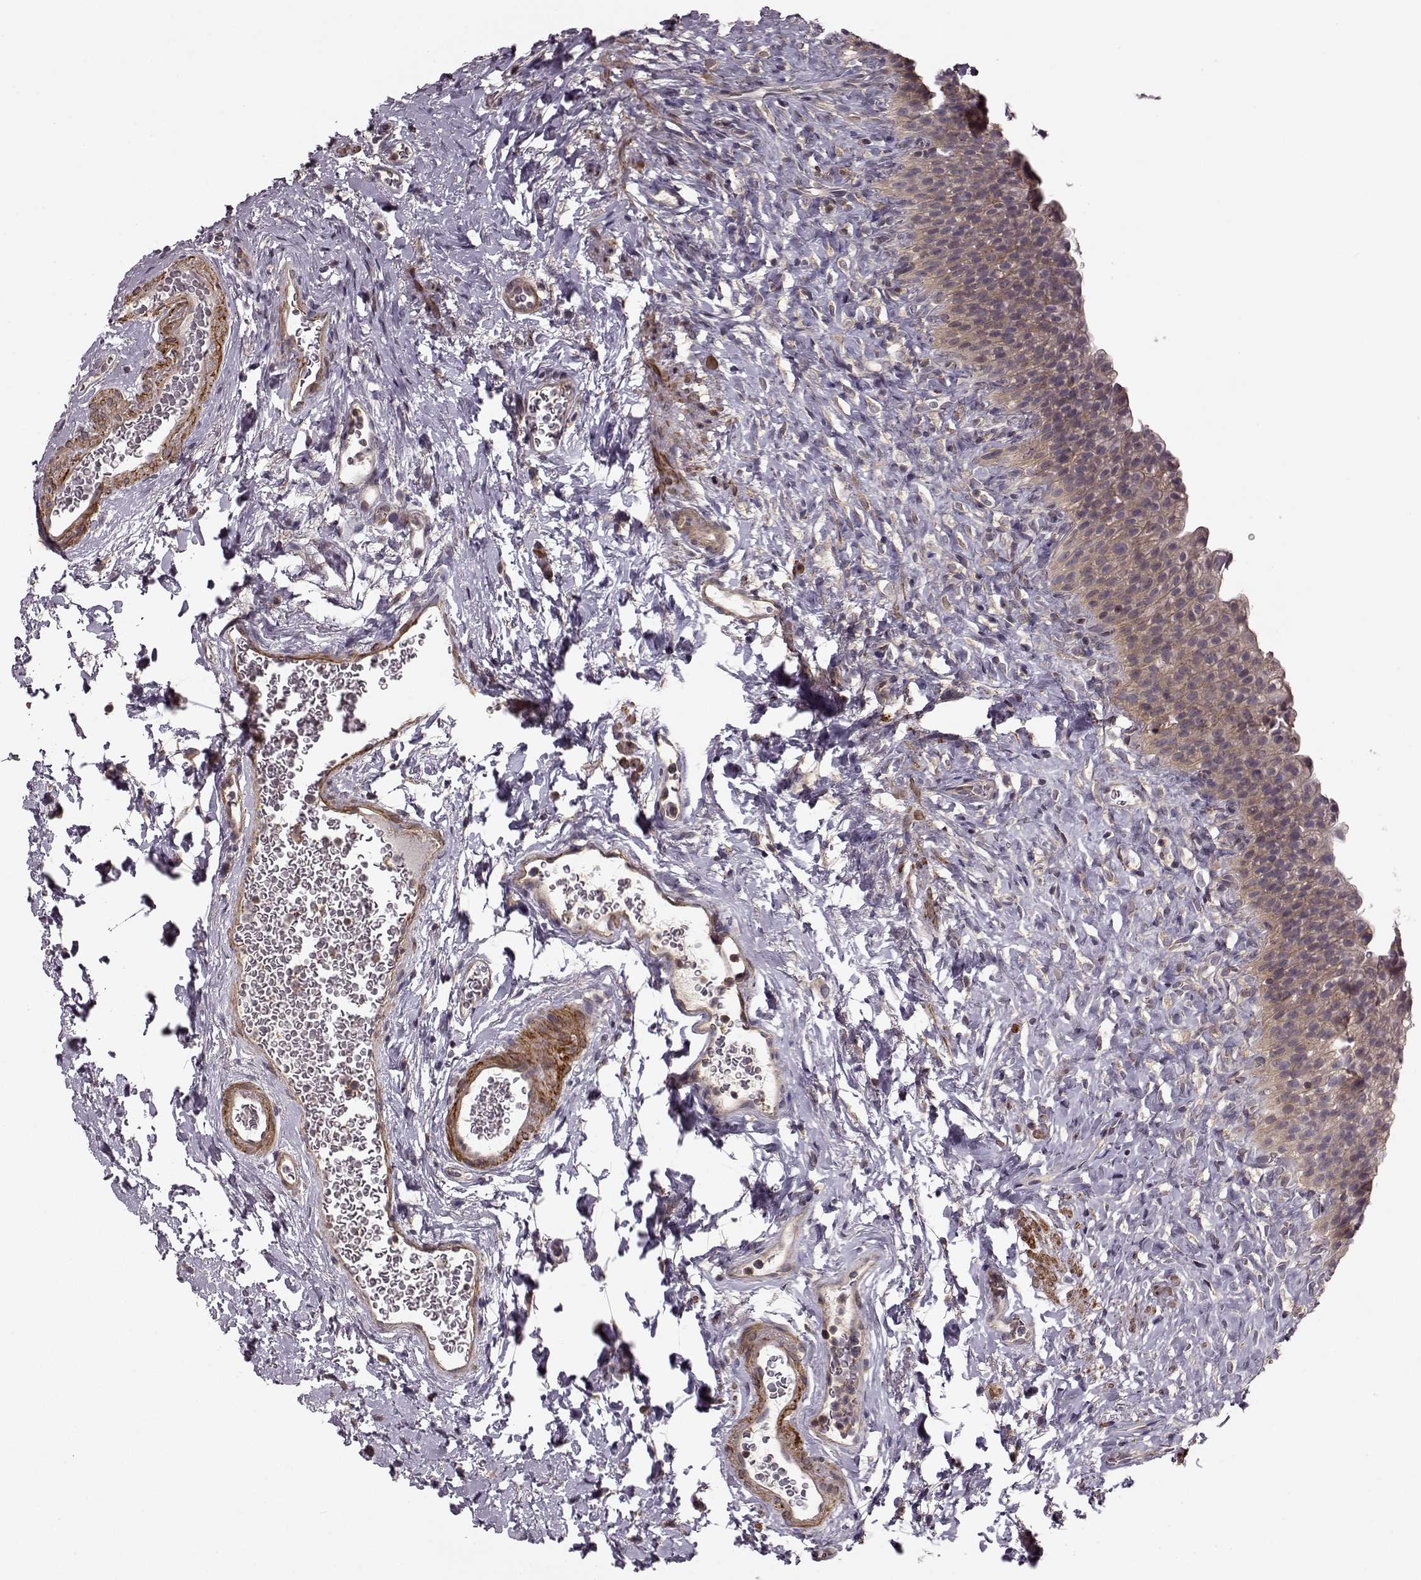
{"staining": {"intensity": "weak", "quantity": "25%-75%", "location": "cytoplasmic/membranous"}, "tissue": "urinary bladder", "cell_type": "Urothelial cells", "image_type": "normal", "snomed": [{"axis": "morphology", "description": "Normal tissue, NOS"}, {"axis": "topography", "description": "Urinary bladder"}], "caption": "The micrograph displays immunohistochemical staining of benign urinary bladder. There is weak cytoplasmic/membranous positivity is seen in about 25%-75% of urothelial cells. The staining is performed using DAB brown chromogen to label protein expression. The nuclei are counter-stained blue using hematoxylin.", "gene": "SLAIN2", "patient": {"sex": "male", "age": 76}}